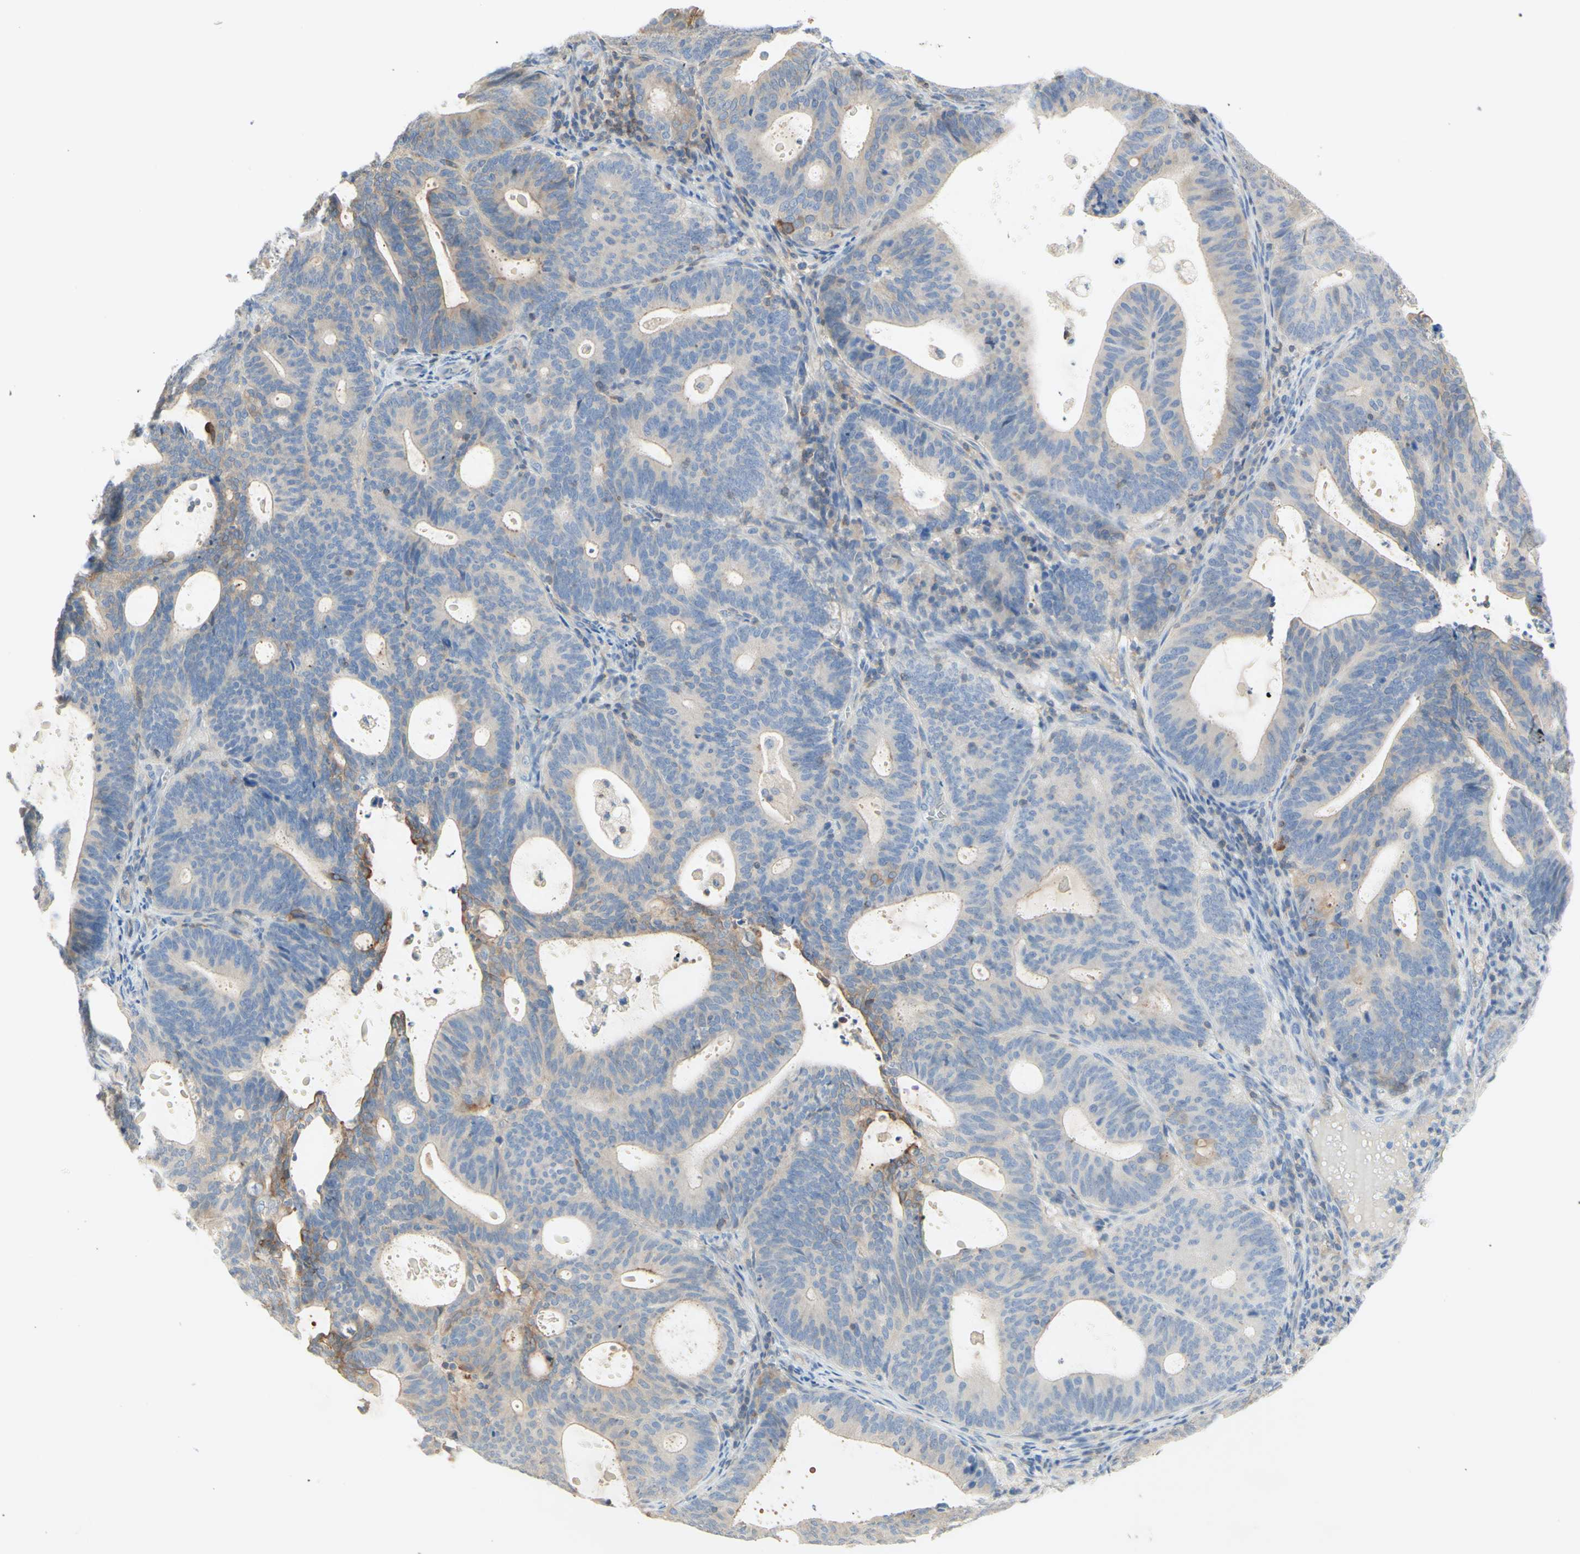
{"staining": {"intensity": "moderate", "quantity": "<25%", "location": "cytoplasmic/membranous"}, "tissue": "endometrial cancer", "cell_type": "Tumor cells", "image_type": "cancer", "snomed": [{"axis": "morphology", "description": "Adenocarcinoma, NOS"}, {"axis": "topography", "description": "Uterus"}], "caption": "Brown immunohistochemical staining in adenocarcinoma (endometrial) shows moderate cytoplasmic/membranous positivity in approximately <25% of tumor cells.", "gene": "MTM1", "patient": {"sex": "female", "age": 83}}